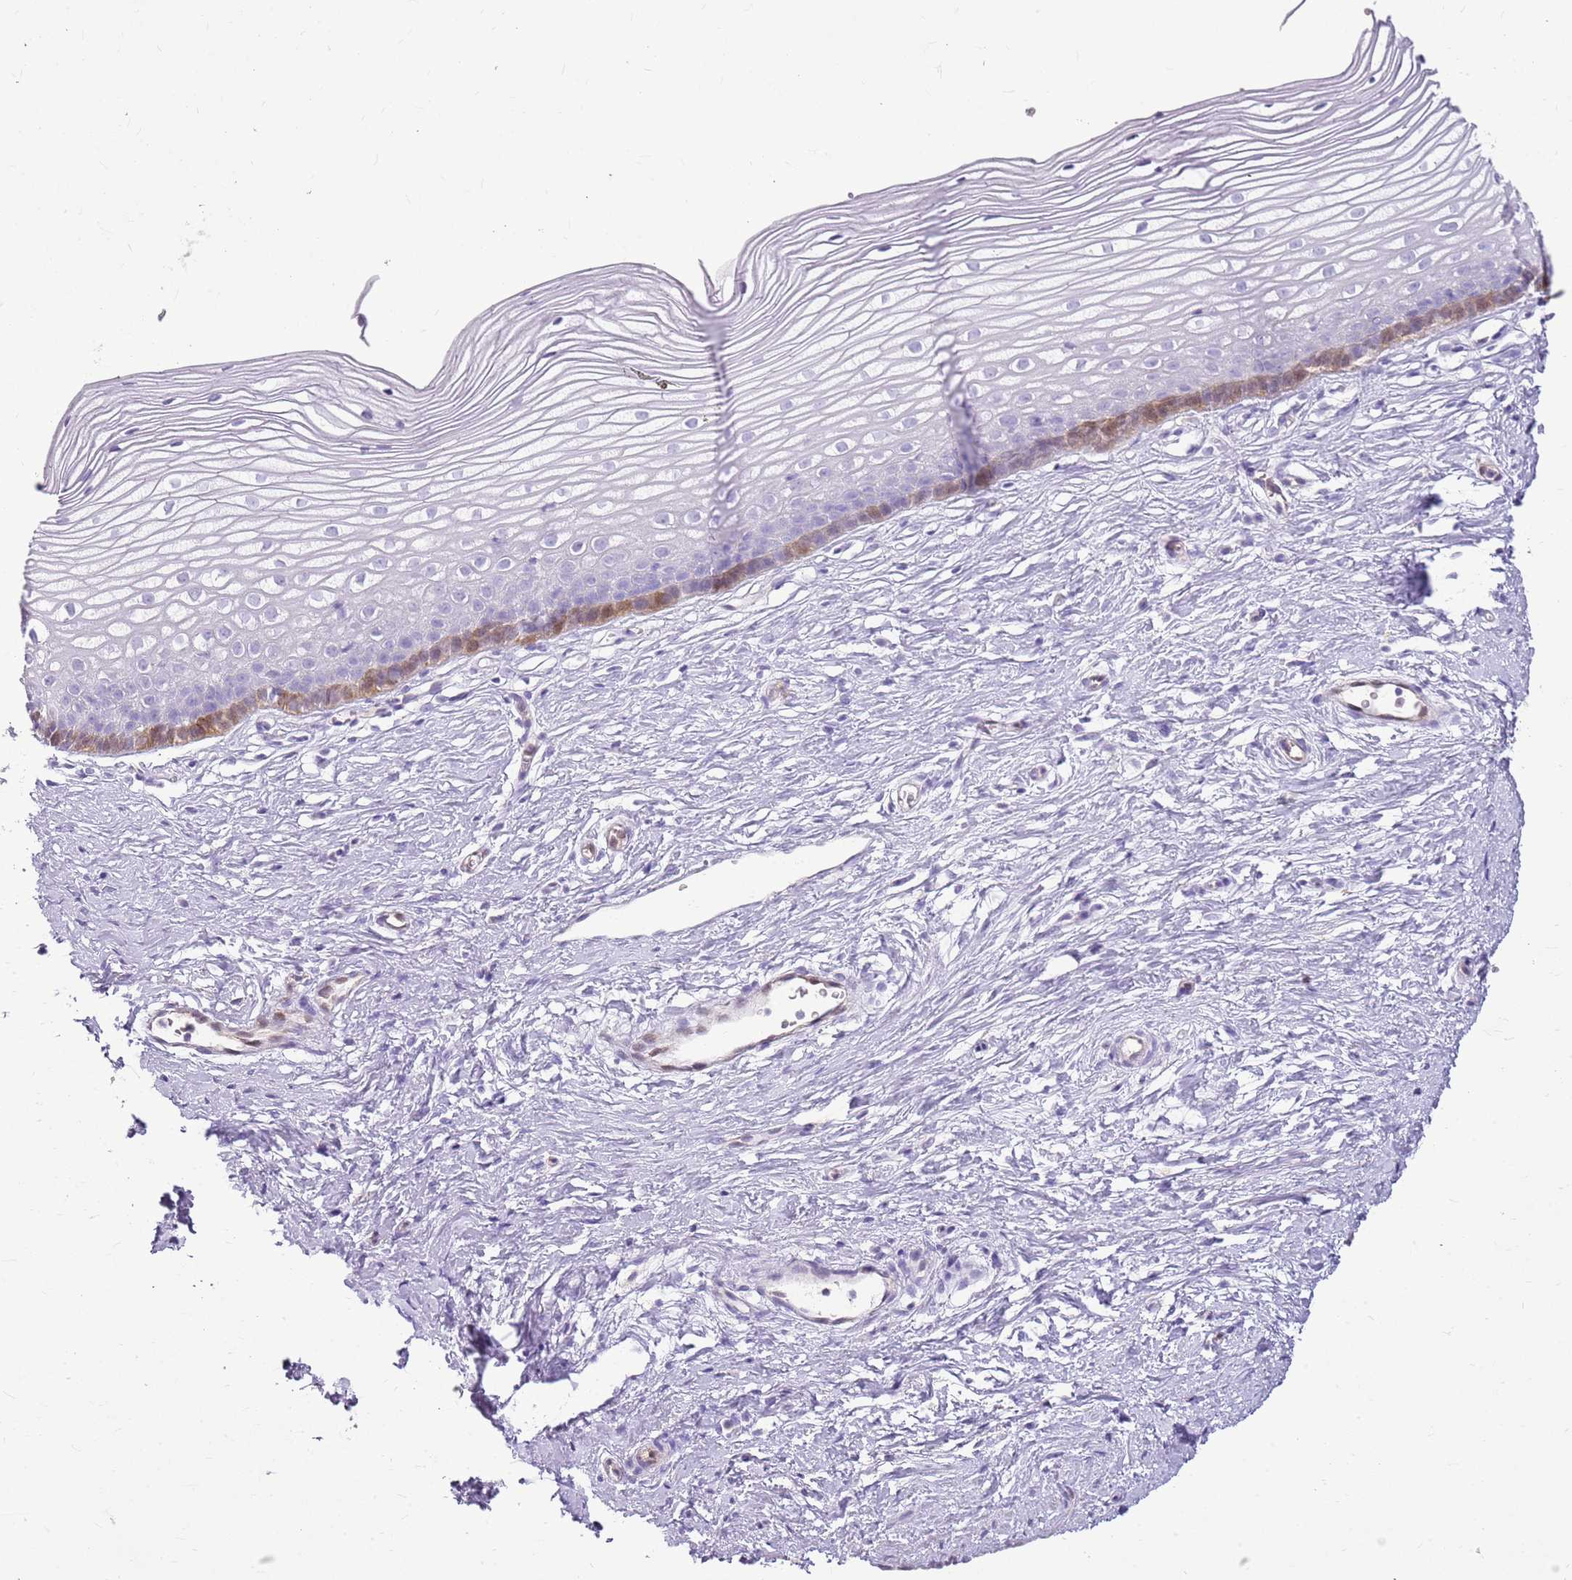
{"staining": {"intensity": "negative", "quantity": "none", "location": "none"}, "tissue": "cervix", "cell_type": "Glandular cells", "image_type": "normal", "snomed": [{"axis": "morphology", "description": "Normal tissue, NOS"}, {"axis": "topography", "description": "Cervix"}], "caption": "A high-resolution photomicrograph shows immunohistochemistry (IHC) staining of unremarkable cervix, which shows no significant staining in glandular cells.", "gene": "SULT1E1", "patient": {"sex": "female", "age": 40}}